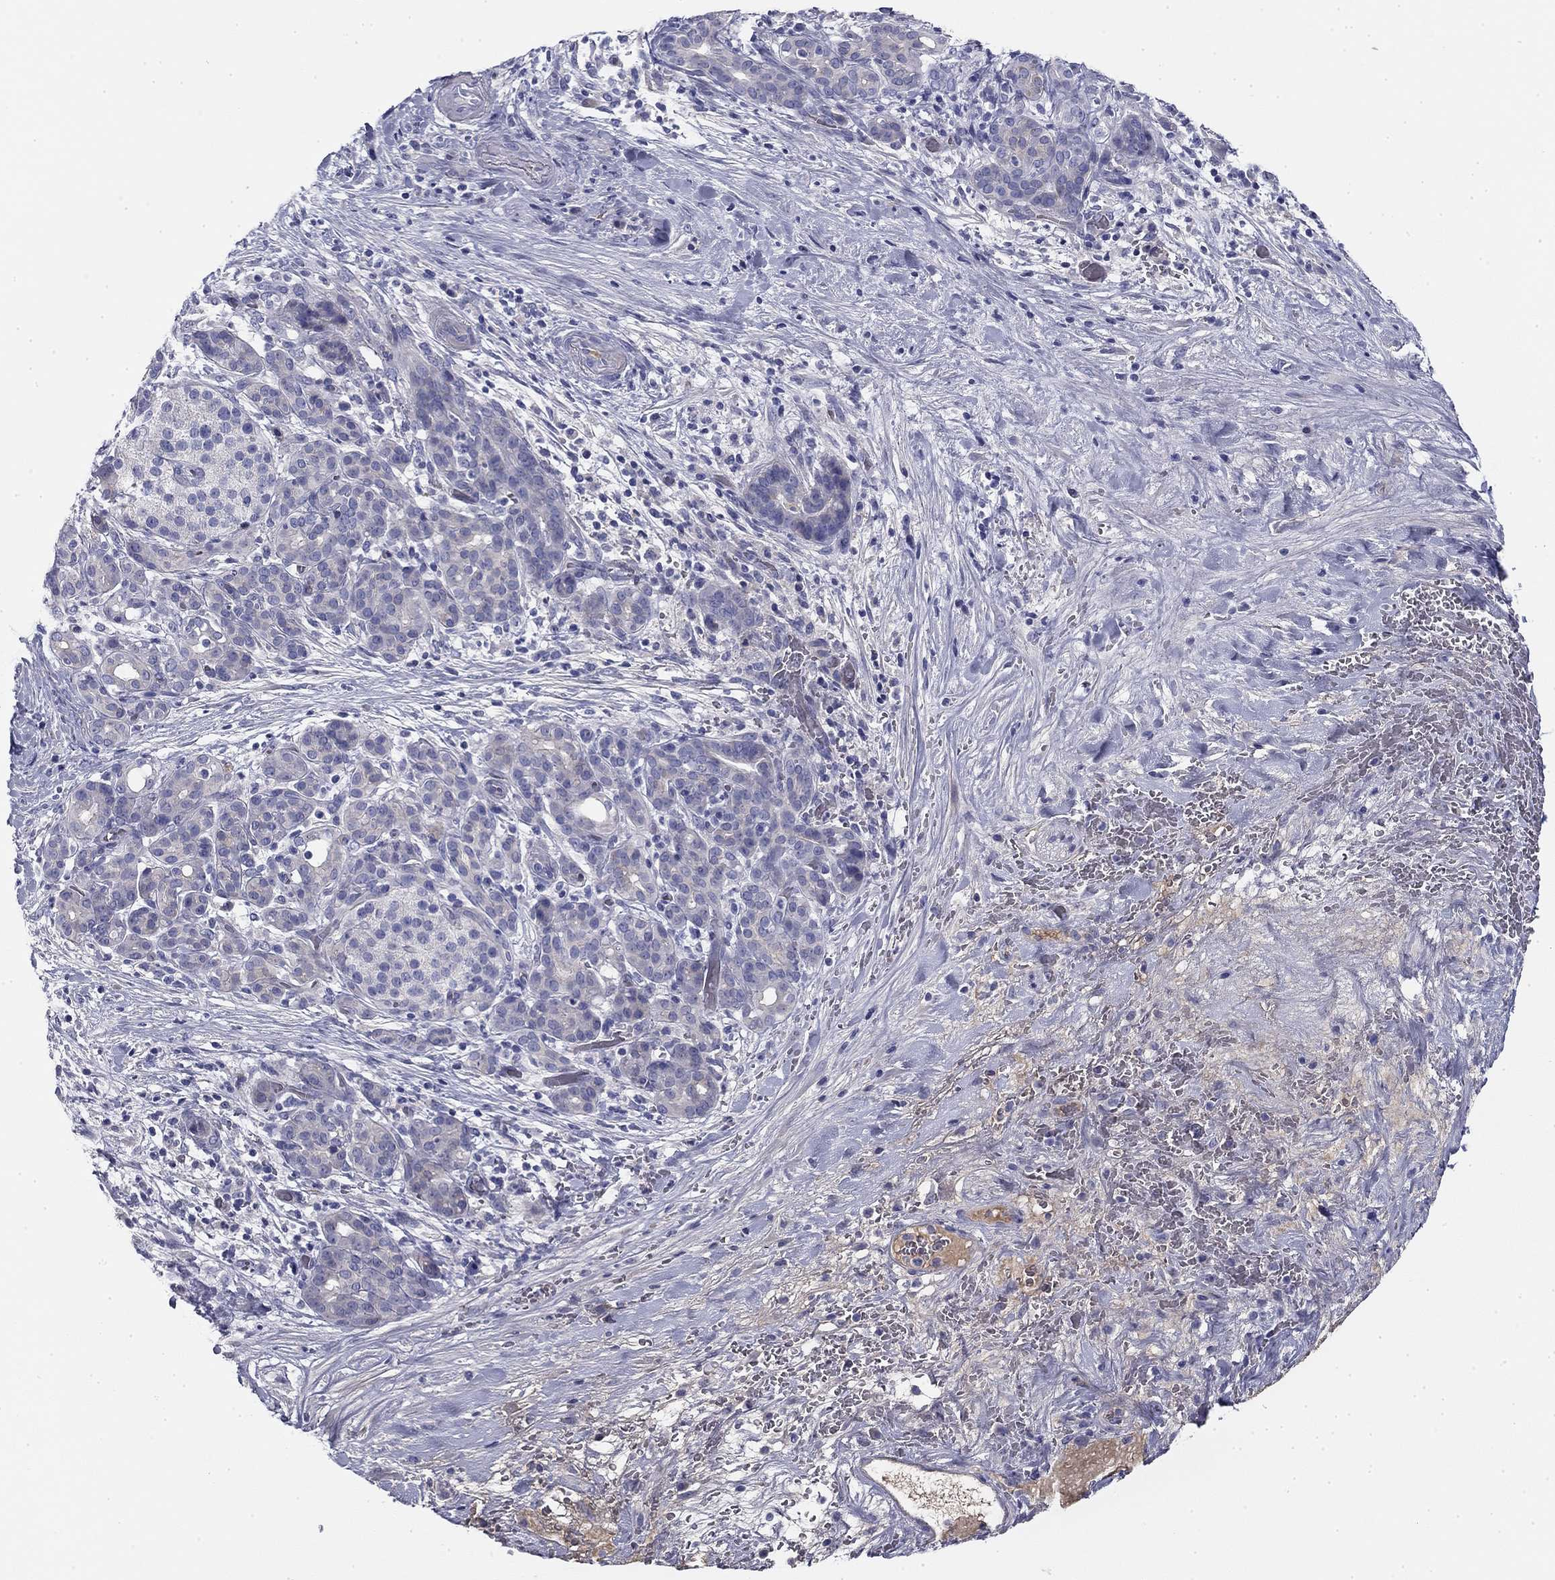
{"staining": {"intensity": "negative", "quantity": "none", "location": "none"}, "tissue": "pancreatic cancer", "cell_type": "Tumor cells", "image_type": "cancer", "snomed": [{"axis": "morphology", "description": "Adenocarcinoma, NOS"}, {"axis": "topography", "description": "Pancreas"}], "caption": "DAB immunohistochemical staining of human adenocarcinoma (pancreatic) exhibits no significant staining in tumor cells.", "gene": "CPLX4", "patient": {"sex": "male", "age": 44}}